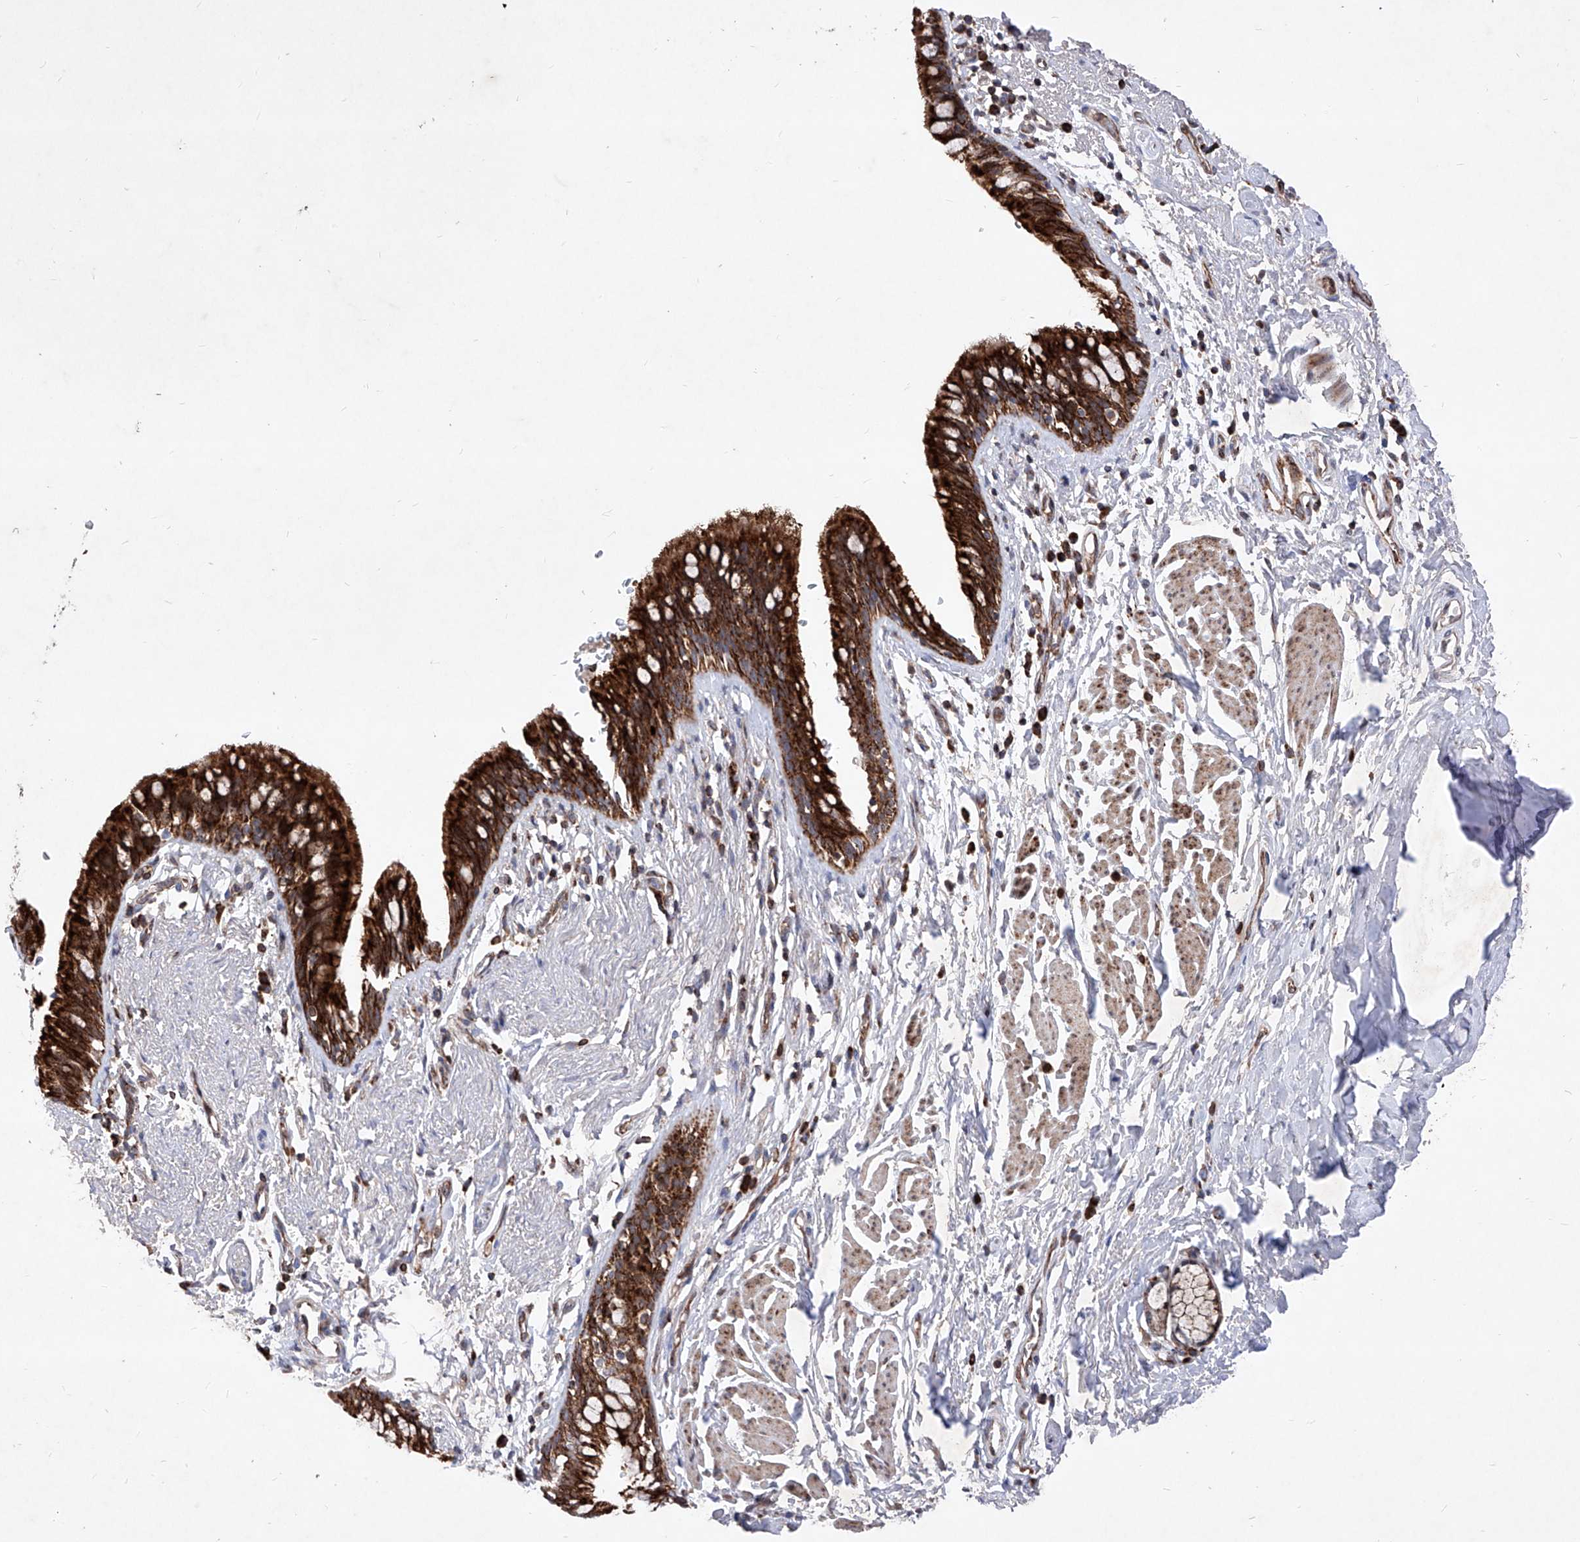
{"staining": {"intensity": "strong", "quantity": ">75%", "location": "cytoplasmic/membranous"}, "tissue": "bronchus", "cell_type": "Respiratory epithelial cells", "image_type": "normal", "snomed": [{"axis": "morphology", "description": "Normal tissue, NOS"}, {"axis": "topography", "description": "Cartilage tissue"}, {"axis": "topography", "description": "Bronchus"}], "caption": "Immunohistochemistry (IHC) staining of benign bronchus, which demonstrates high levels of strong cytoplasmic/membranous positivity in approximately >75% of respiratory epithelial cells indicating strong cytoplasmic/membranous protein positivity. The staining was performed using DAB (brown) for protein detection and nuclei were counterstained in hematoxylin (blue).", "gene": "SEMA6A", "patient": {"sex": "female", "age": 36}}